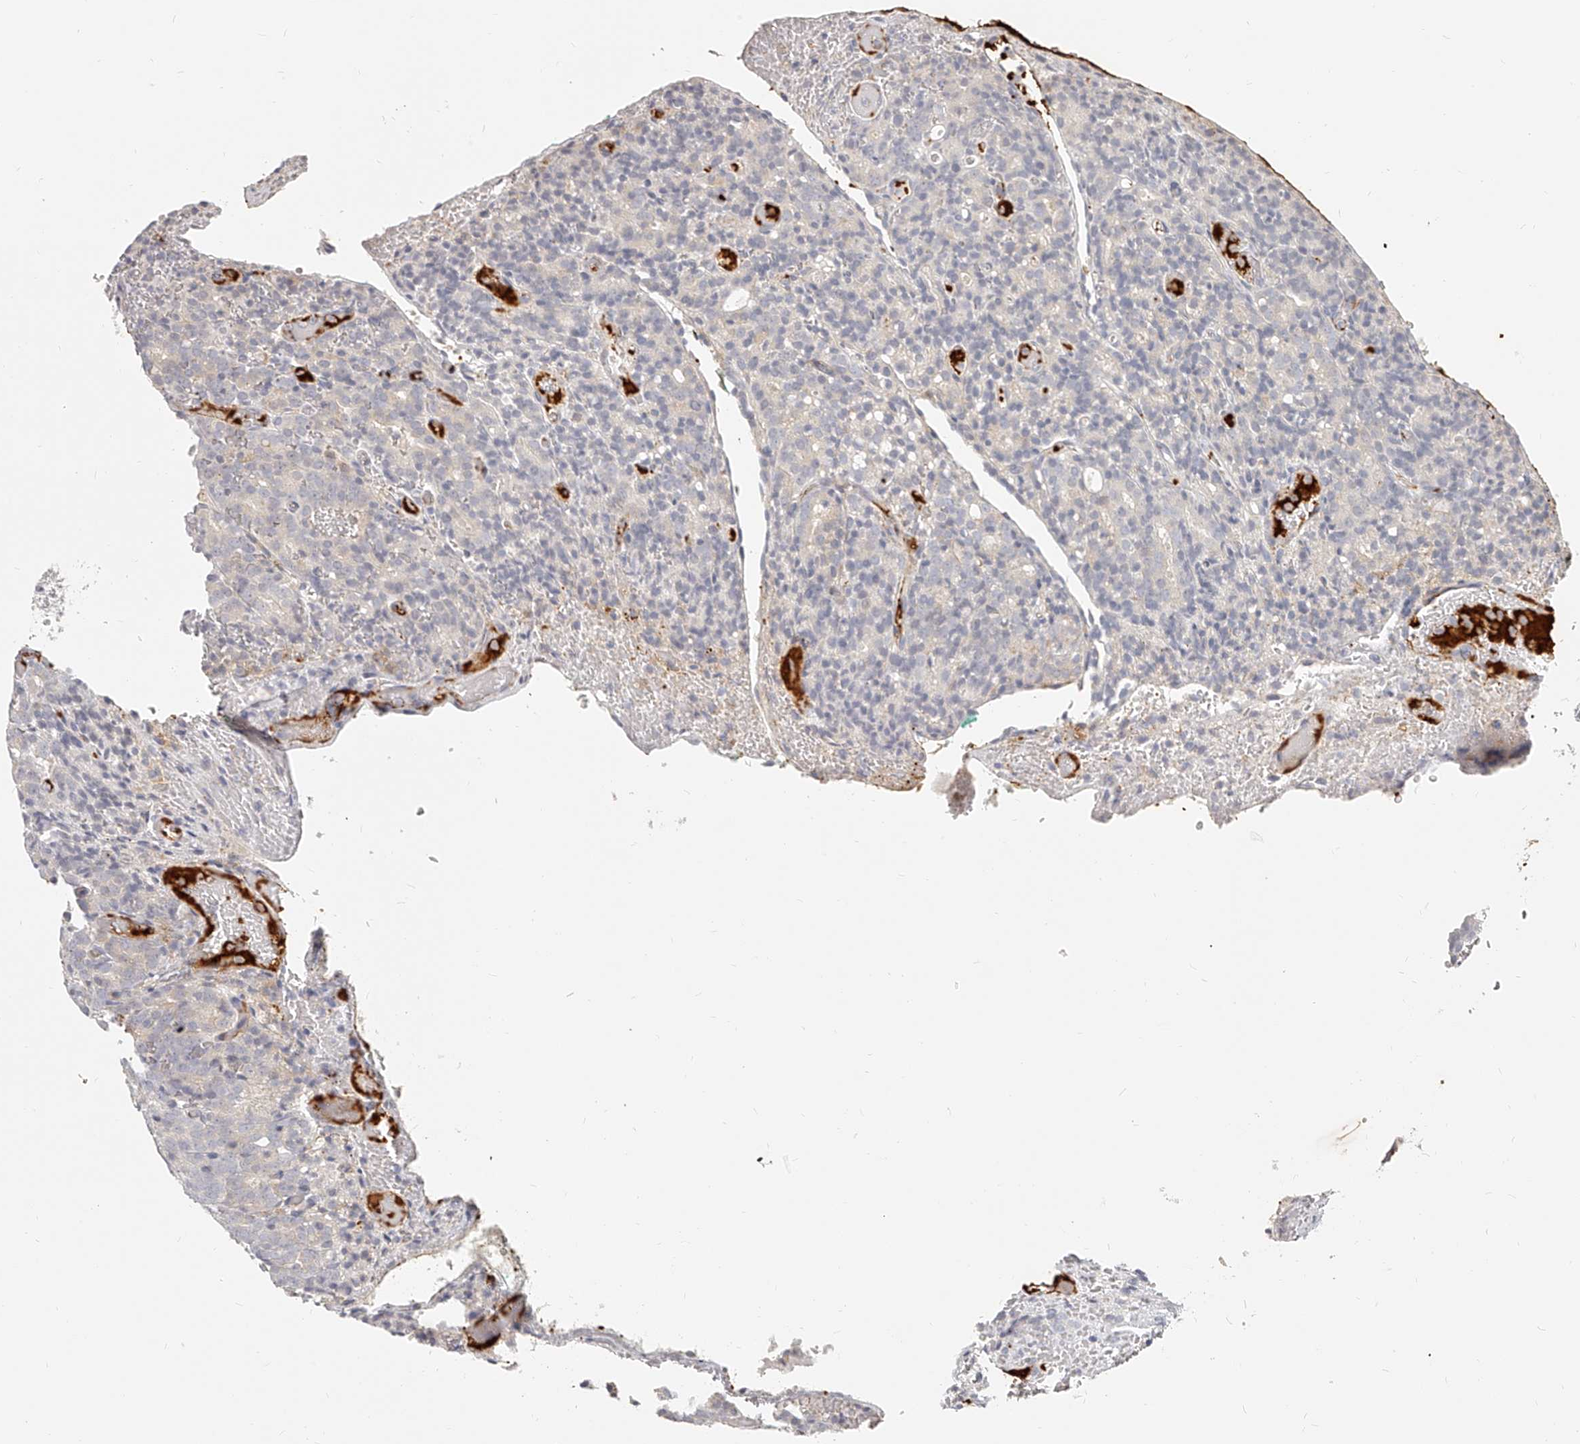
{"staining": {"intensity": "negative", "quantity": "none", "location": "none"}, "tissue": "prostate cancer", "cell_type": "Tumor cells", "image_type": "cancer", "snomed": [{"axis": "morphology", "description": "Adenocarcinoma, High grade"}, {"axis": "topography", "description": "Prostate"}], "caption": "An immunohistochemistry image of high-grade adenocarcinoma (prostate) is shown. There is no staining in tumor cells of high-grade adenocarcinoma (prostate).", "gene": "ITGB3", "patient": {"sex": "male", "age": 62}}